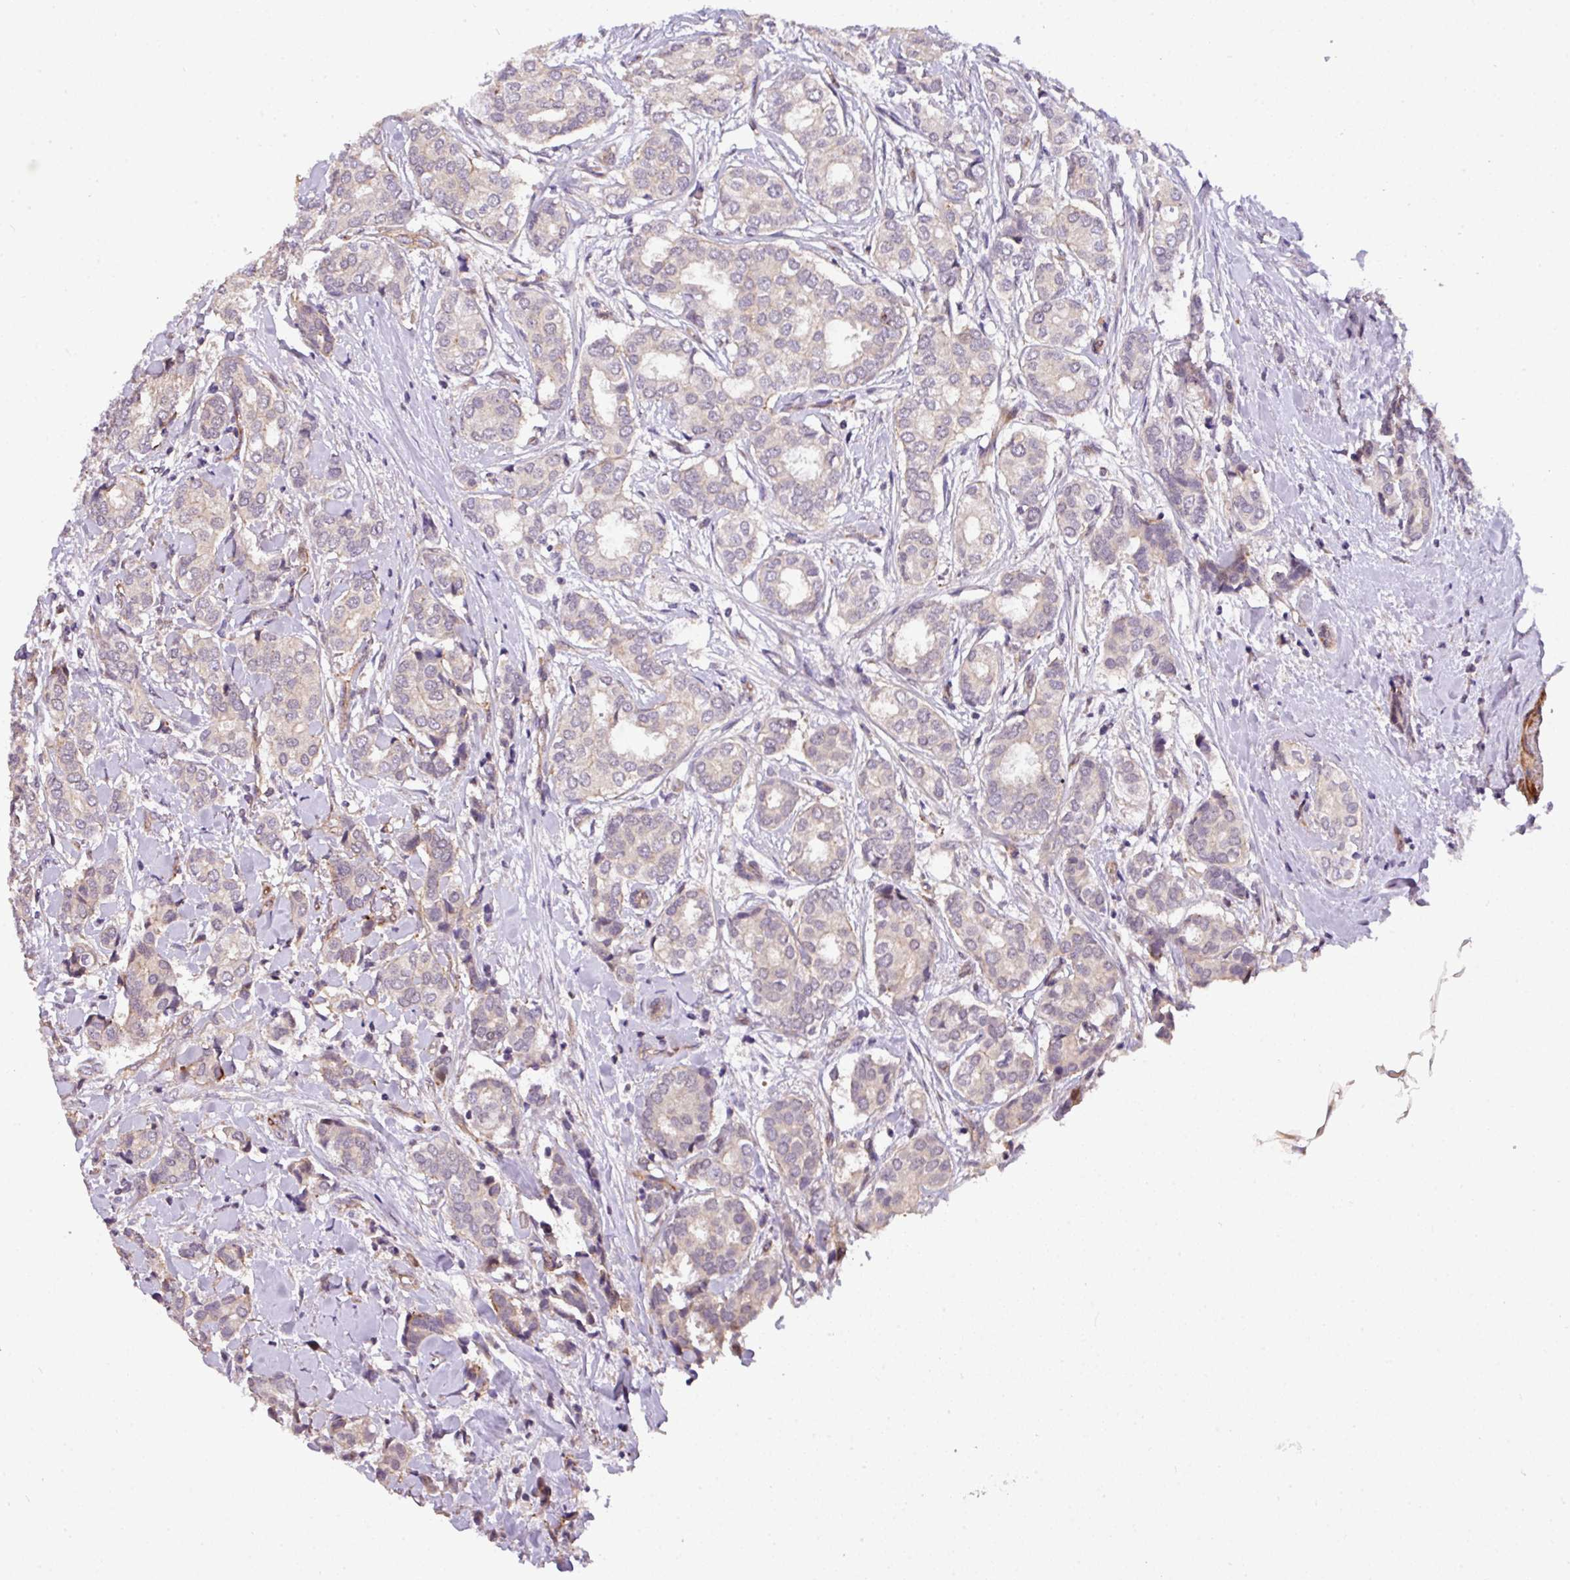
{"staining": {"intensity": "negative", "quantity": "none", "location": "none"}, "tissue": "breast cancer", "cell_type": "Tumor cells", "image_type": "cancer", "snomed": [{"axis": "morphology", "description": "Duct carcinoma"}, {"axis": "topography", "description": "Breast"}], "caption": "A high-resolution micrograph shows IHC staining of breast cancer, which shows no significant positivity in tumor cells. (DAB (3,3'-diaminobenzidine) immunohistochemistry (IHC) visualized using brightfield microscopy, high magnification).", "gene": "CASS4", "patient": {"sex": "female", "age": 73}}